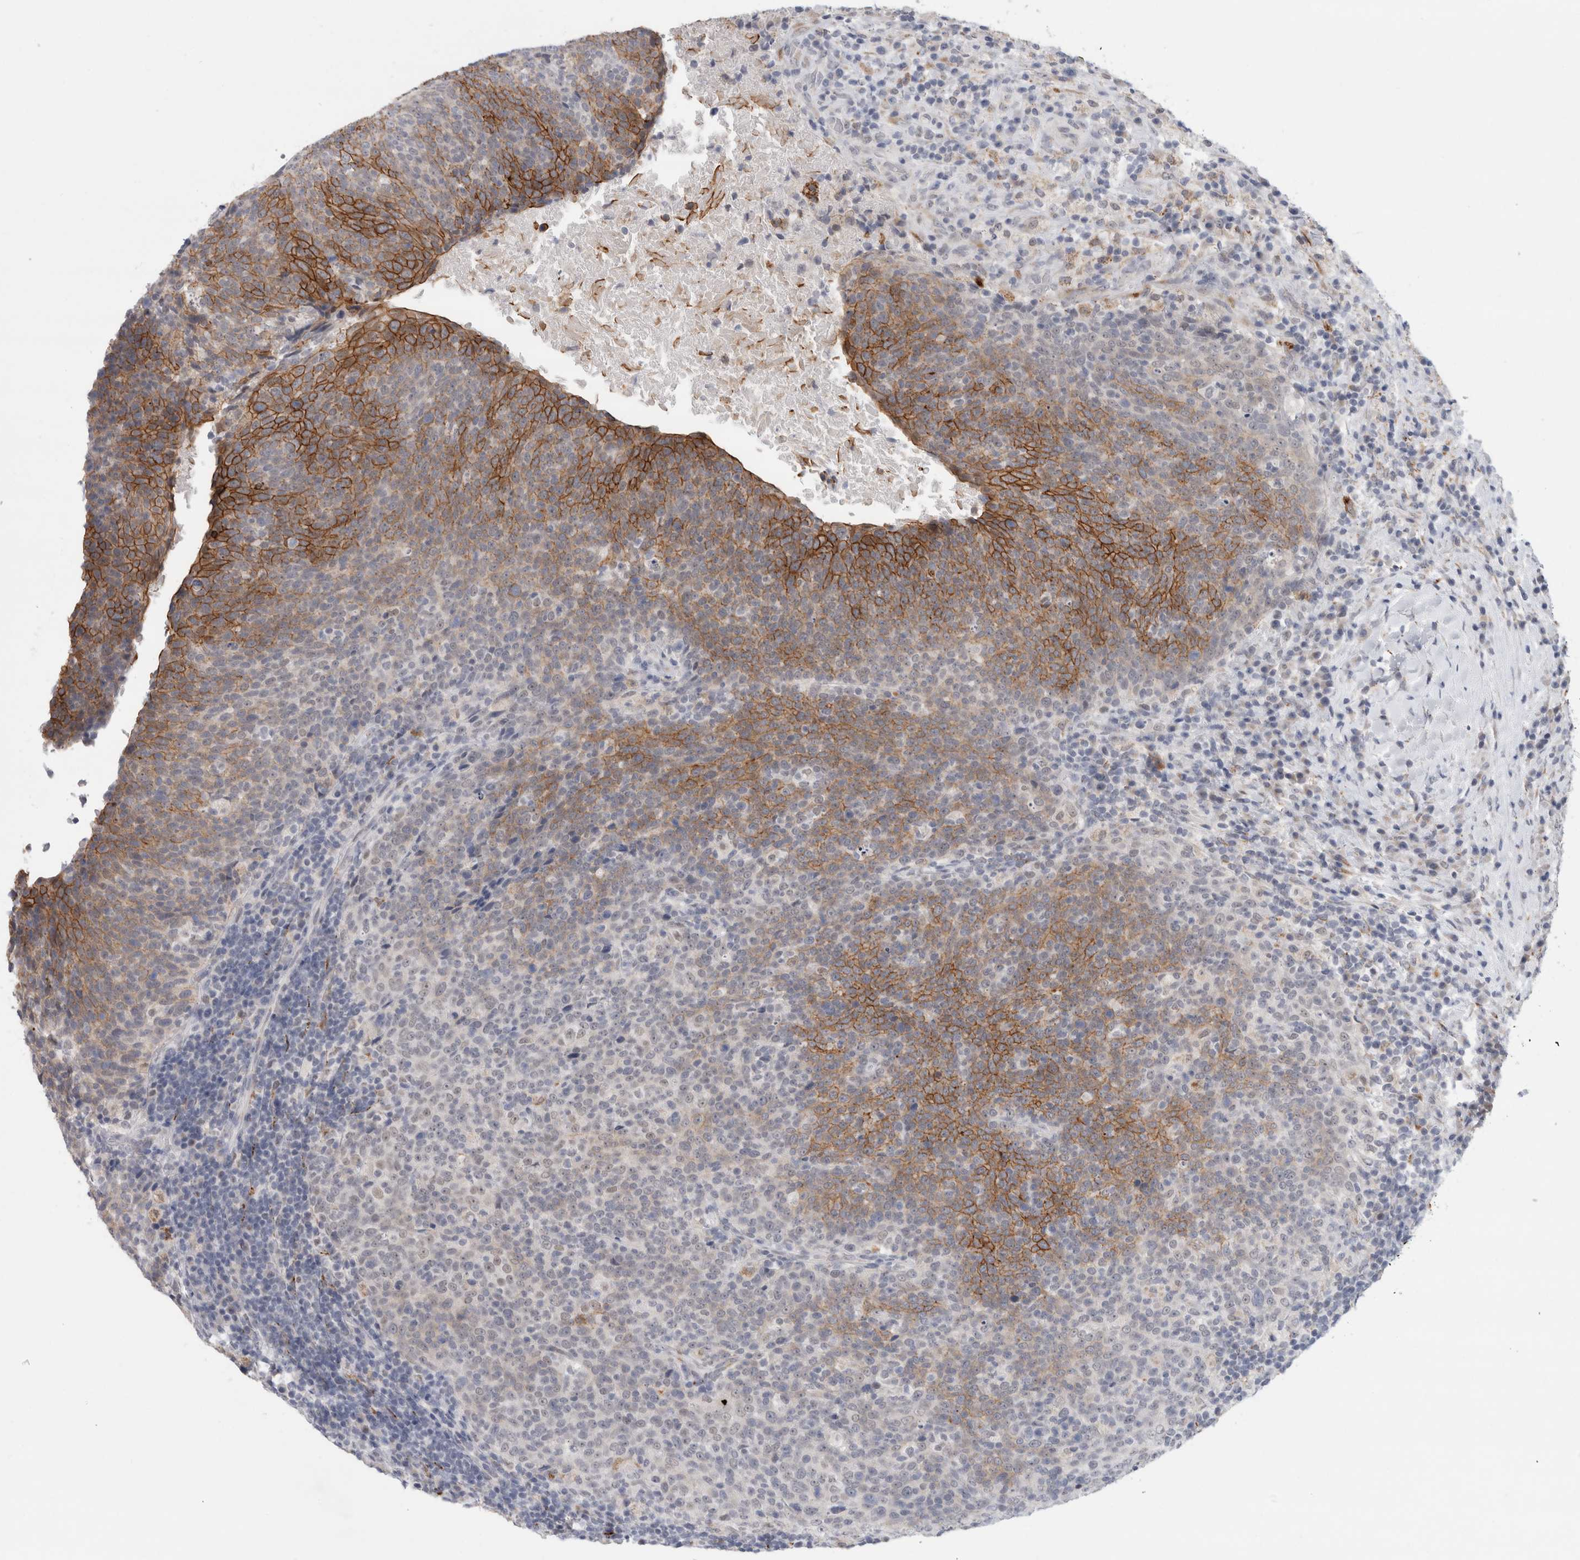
{"staining": {"intensity": "strong", "quantity": "<25%", "location": "cytoplasmic/membranous"}, "tissue": "head and neck cancer", "cell_type": "Tumor cells", "image_type": "cancer", "snomed": [{"axis": "morphology", "description": "Squamous cell carcinoma, NOS"}, {"axis": "morphology", "description": "Squamous cell carcinoma, metastatic, NOS"}, {"axis": "topography", "description": "Lymph node"}, {"axis": "topography", "description": "Head-Neck"}], "caption": "Immunohistochemistry micrograph of human head and neck cancer (metastatic squamous cell carcinoma) stained for a protein (brown), which demonstrates medium levels of strong cytoplasmic/membranous expression in approximately <25% of tumor cells.", "gene": "NIPA1", "patient": {"sex": "male", "age": 62}}